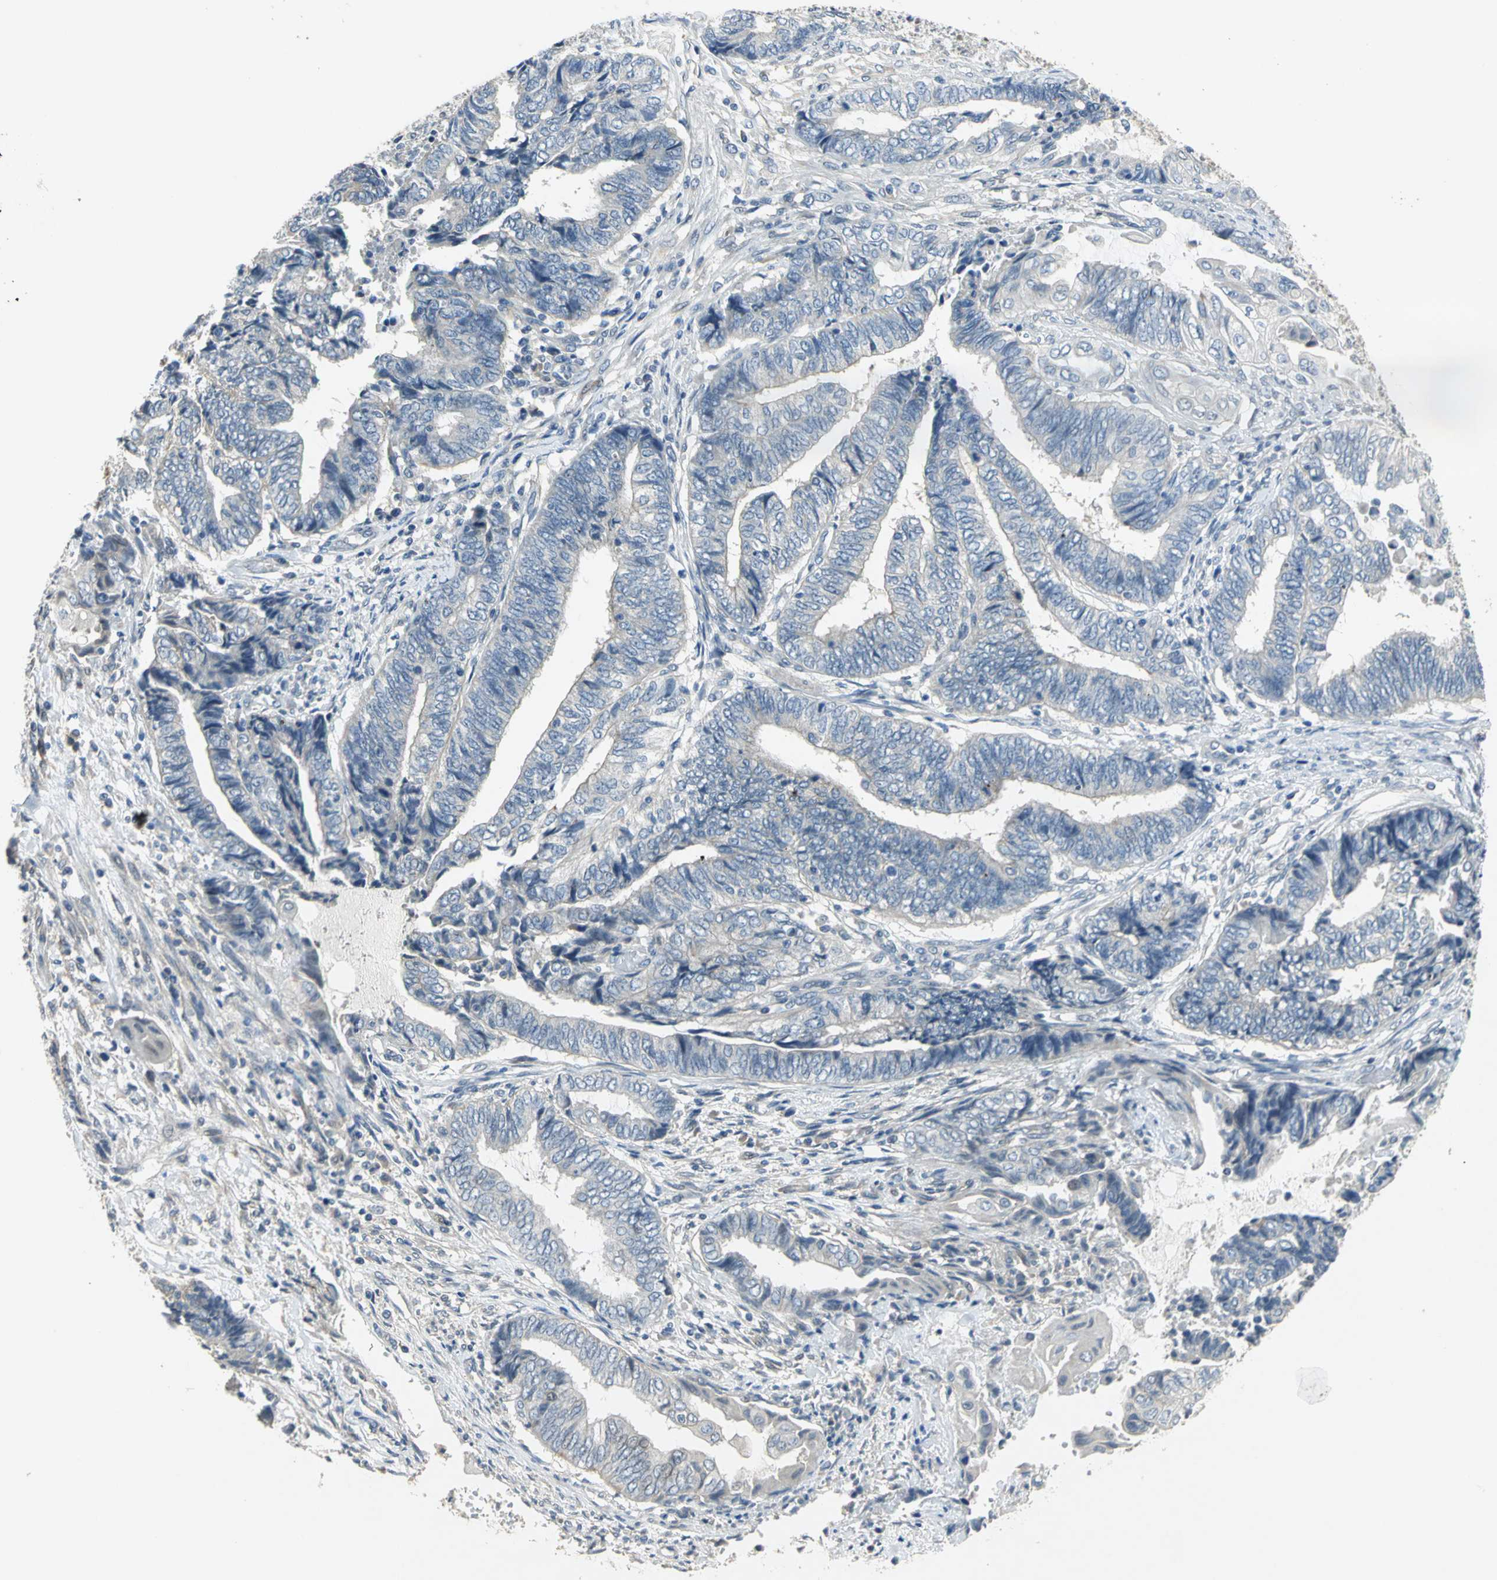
{"staining": {"intensity": "negative", "quantity": "none", "location": "none"}, "tissue": "endometrial cancer", "cell_type": "Tumor cells", "image_type": "cancer", "snomed": [{"axis": "morphology", "description": "Adenocarcinoma, NOS"}, {"axis": "topography", "description": "Uterus"}, {"axis": "topography", "description": "Endometrium"}], "caption": "Adenocarcinoma (endometrial) stained for a protein using immunohistochemistry (IHC) demonstrates no expression tumor cells.", "gene": "IL17RB", "patient": {"sex": "female", "age": 70}}